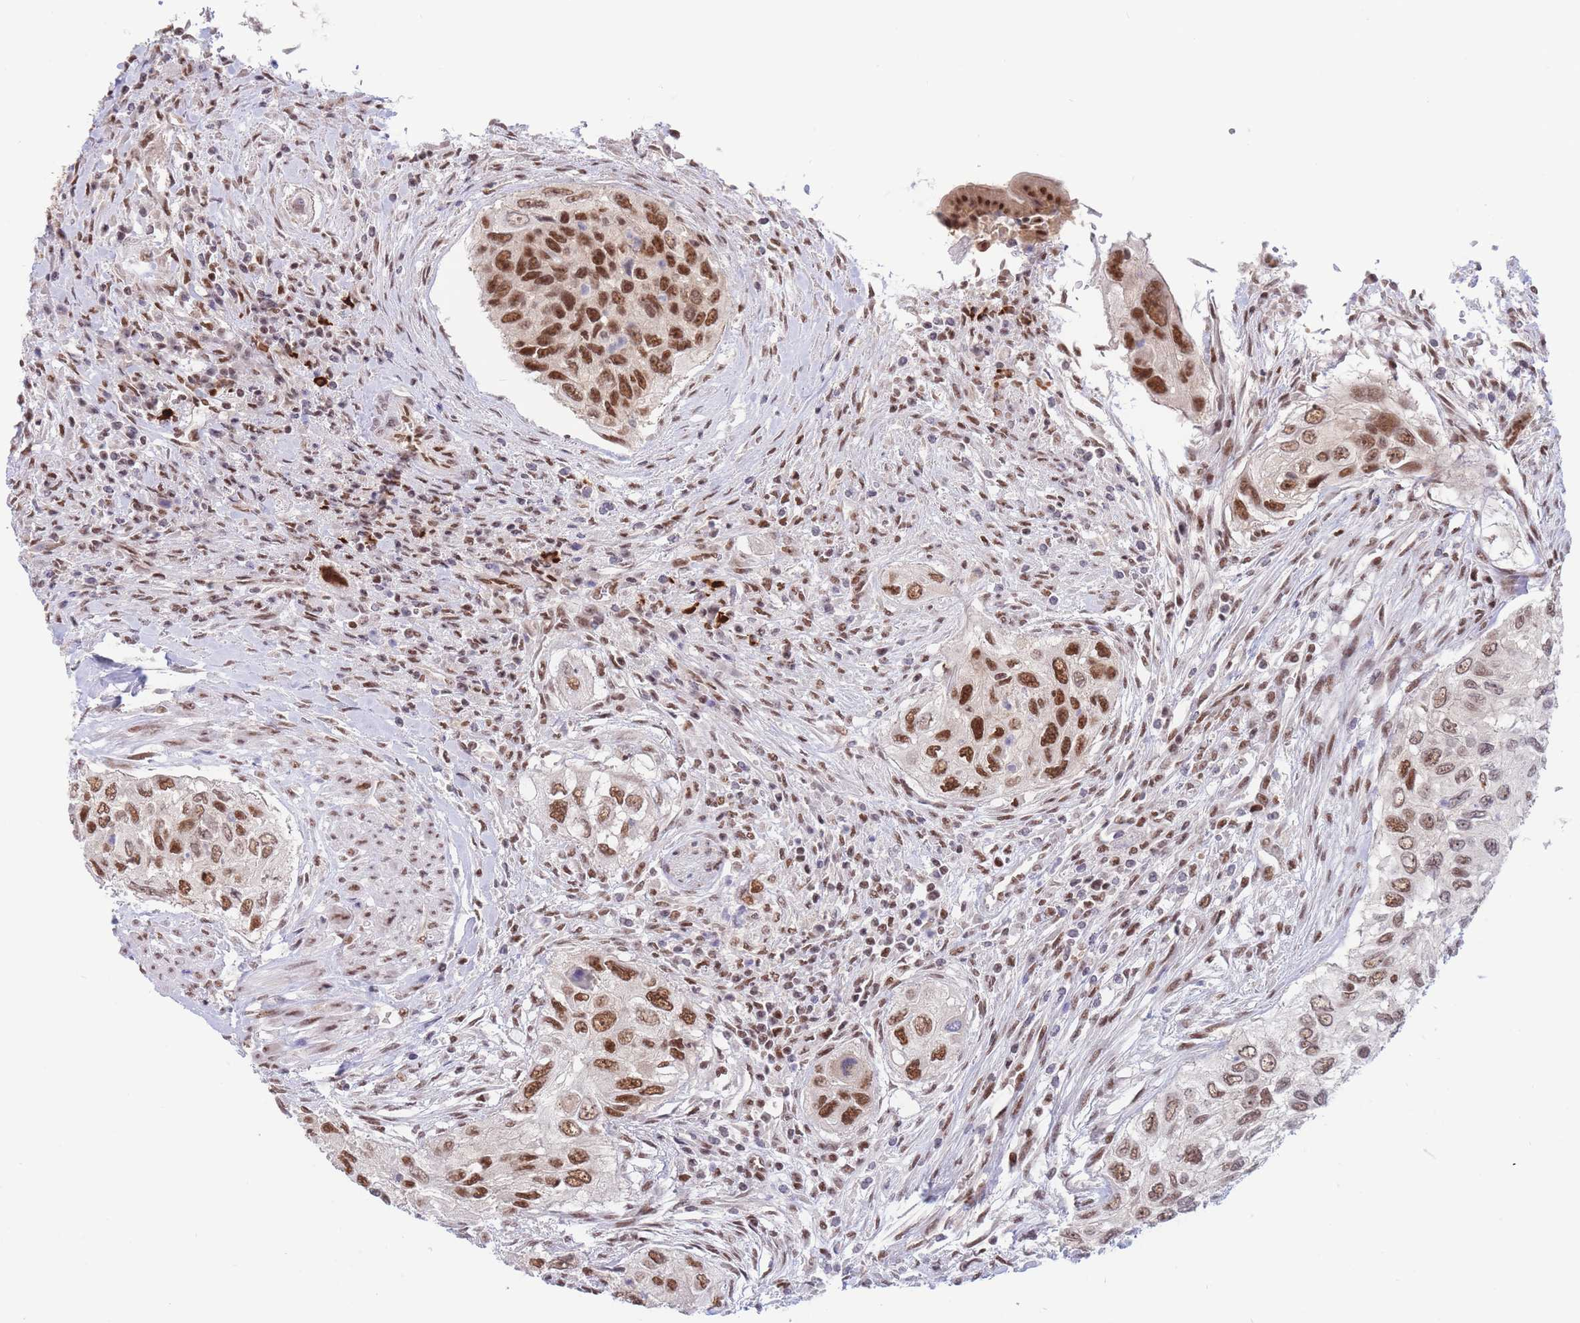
{"staining": {"intensity": "strong", "quantity": ">75%", "location": "nuclear"}, "tissue": "urothelial cancer", "cell_type": "Tumor cells", "image_type": "cancer", "snomed": [{"axis": "morphology", "description": "Urothelial carcinoma, High grade"}, {"axis": "topography", "description": "Urinary bladder"}], "caption": "Tumor cells reveal high levels of strong nuclear expression in about >75% of cells in urothelial cancer. (Brightfield microscopy of DAB IHC at high magnification).", "gene": "SMAD9", "patient": {"sex": "female", "age": 60}}